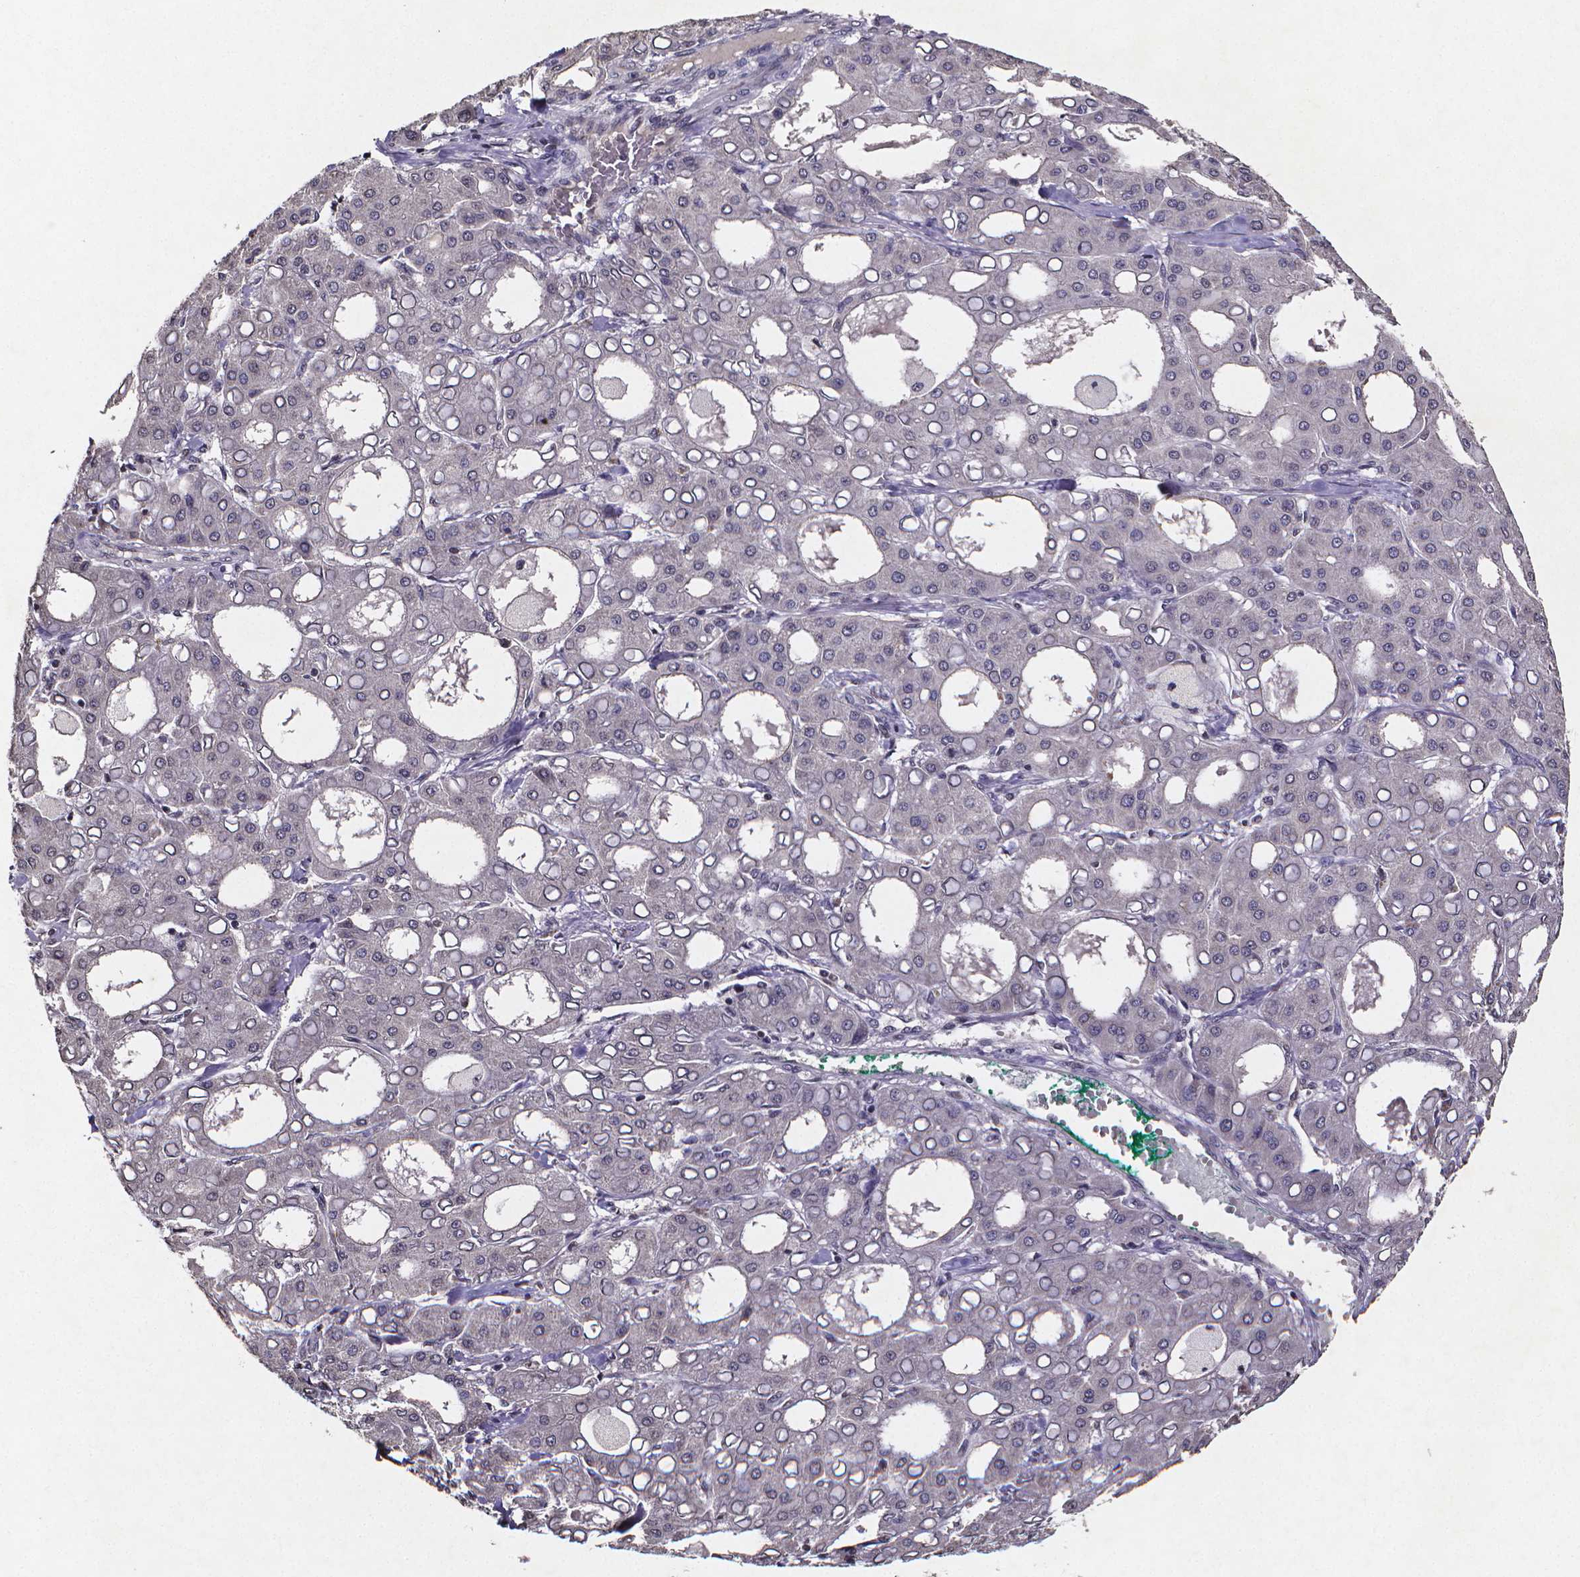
{"staining": {"intensity": "negative", "quantity": "none", "location": "none"}, "tissue": "liver cancer", "cell_type": "Tumor cells", "image_type": "cancer", "snomed": [{"axis": "morphology", "description": "Carcinoma, Hepatocellular, NOS"}, {"axis": "topography", "description": "Liver"}], "caption": "Tumor cells show no significant protein expression in liver cancer (hepatocellular carcinoma). (Stains: DAB (3,3'-diaminobenzidine) IHC with hematoxylin counter stain, Microscopy: brightfield microscopy at high magnification).", "gene": "TP73", "patient": {"sex": "male", "age": 65}}